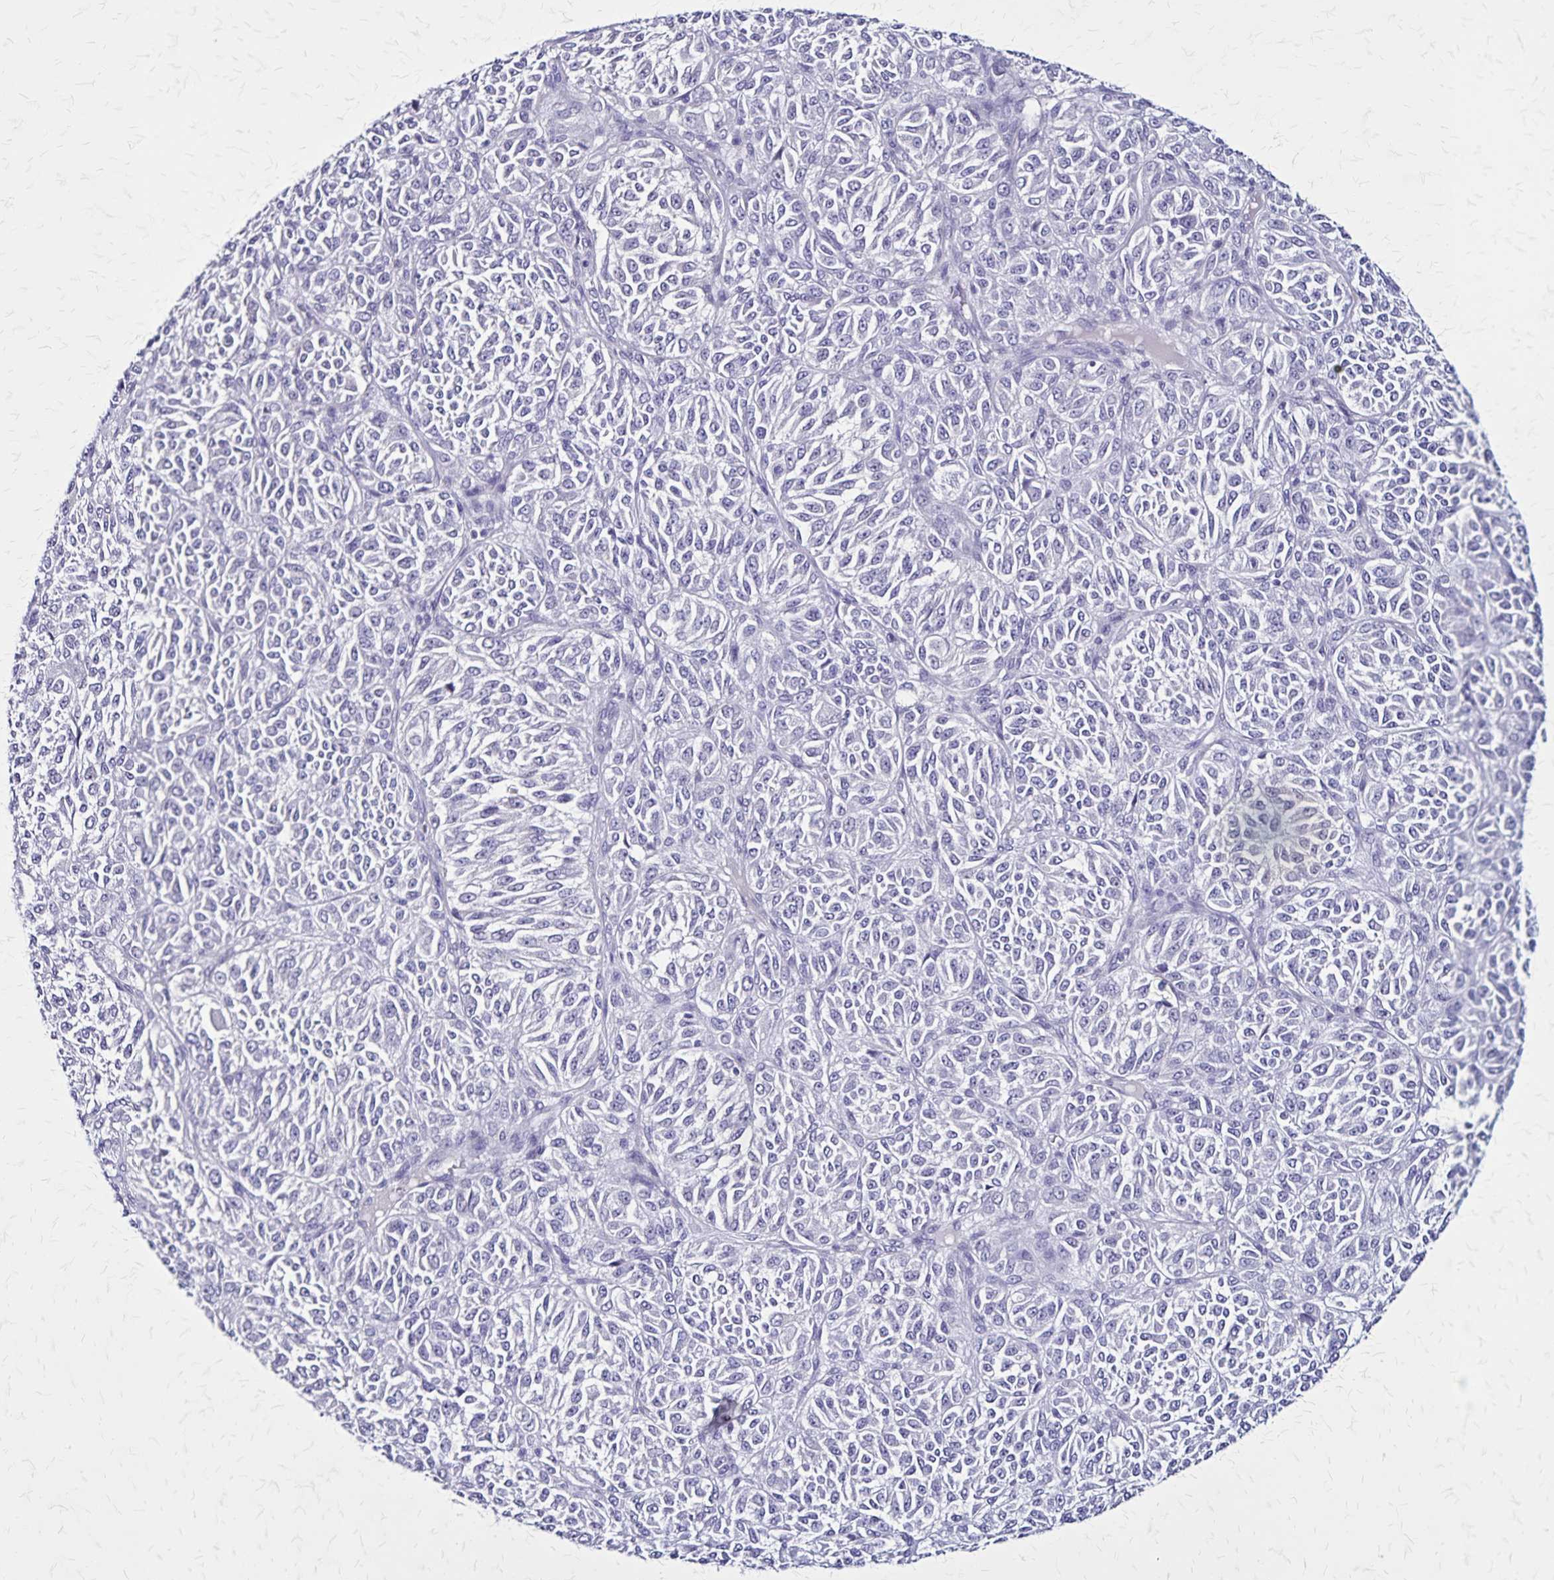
{"staining": {"intensity": "negative", "quantity": "none", "location": "none"}, "tissue": "melanoma", "cell_type": "Tumor cells", "image_type": "cancer", "snomed": [{"axis": "morphology", "description": "Malignant melanoma, Metastatic site"}, {"axis": "topography", "description": "Brain"}], "caption": "The image exhibits no significant positivity in tumor cells of malignant melanoma (metastatic site).", "gene": "PLXNA4", "patient": {"sex": "female", "age": 56}}